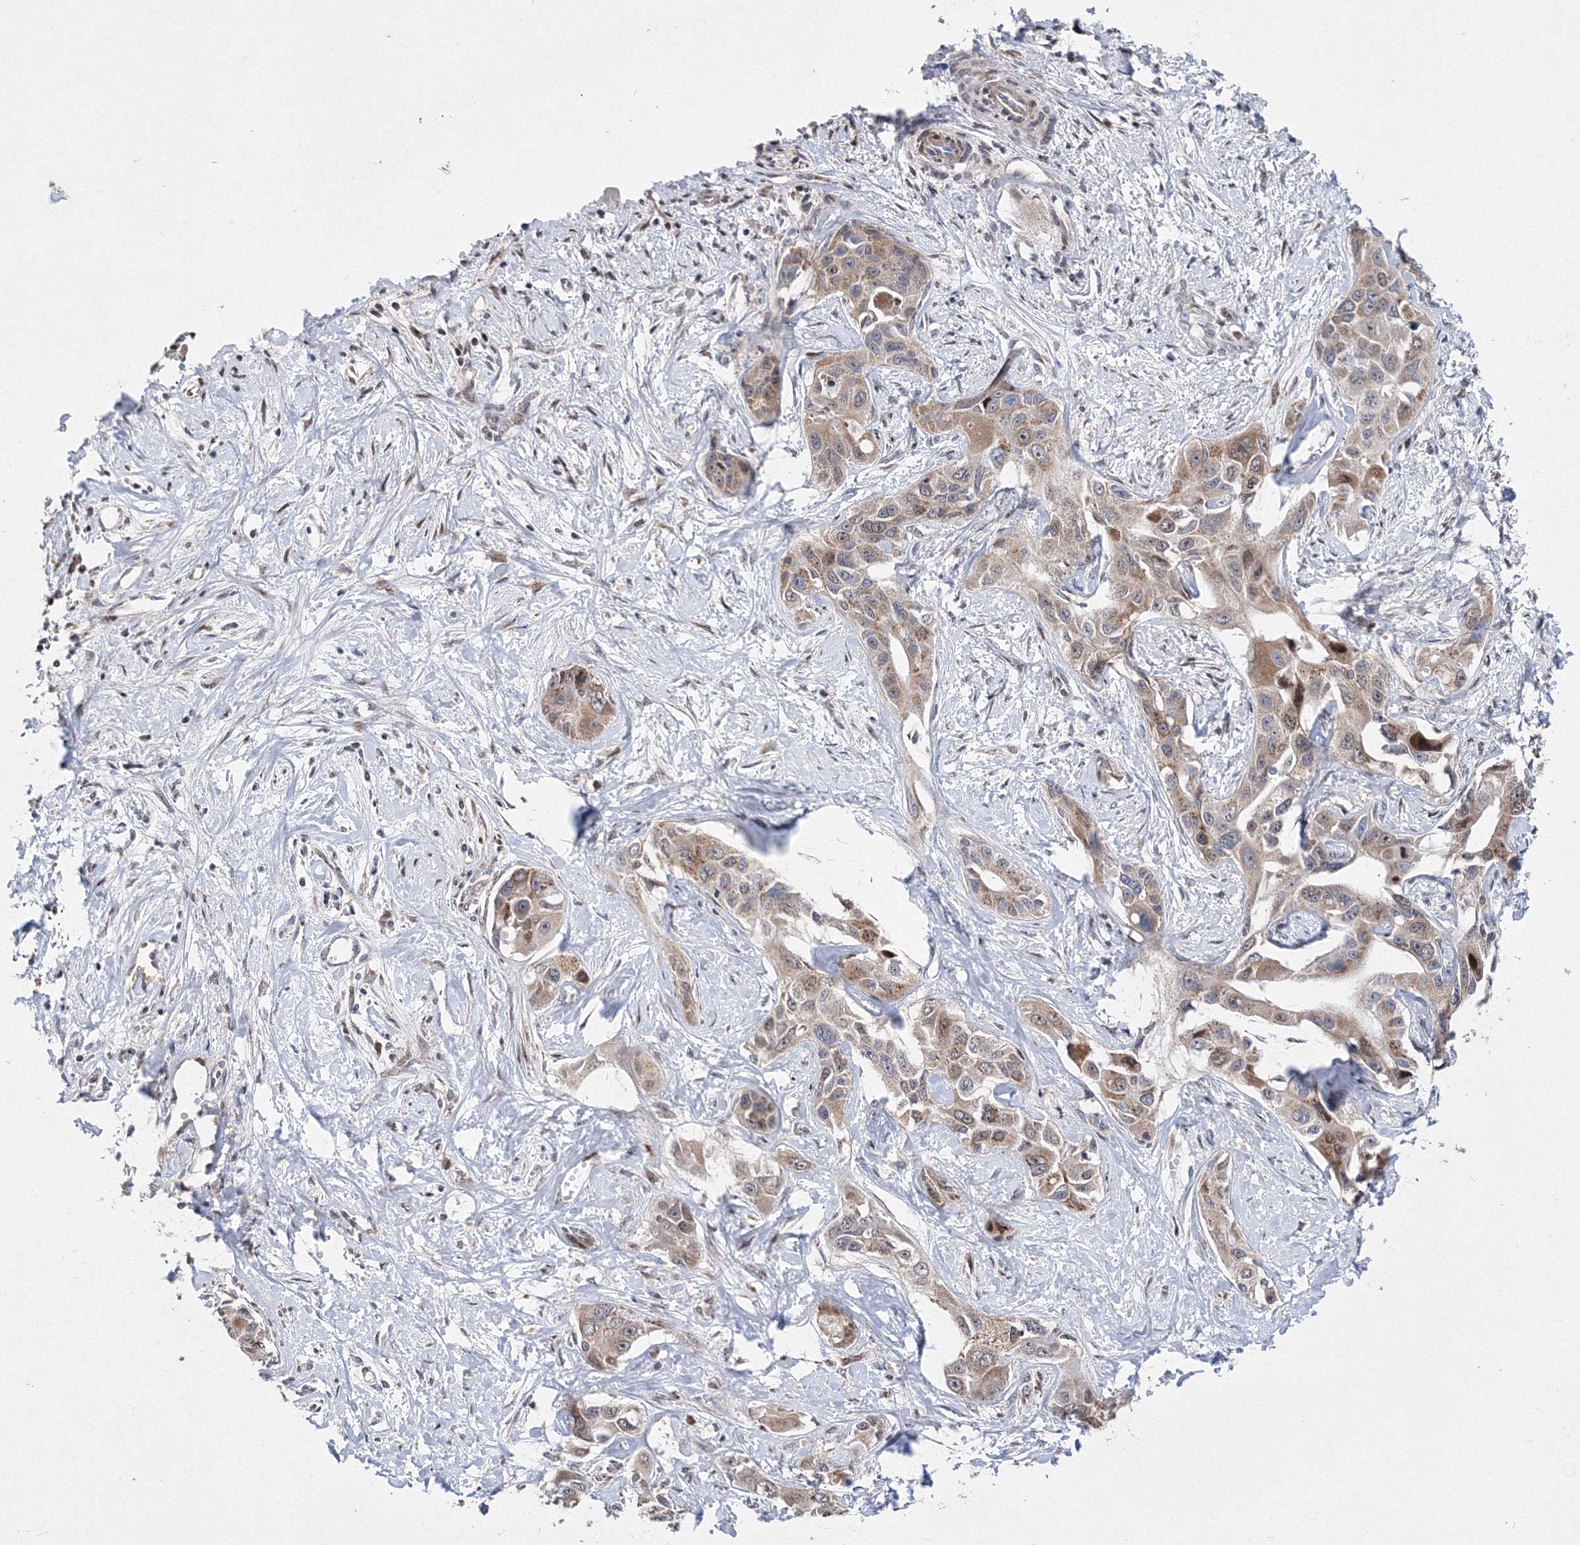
{"staining": {"intensity": "moderate", "quantity": ">75%", "location": "cytoplasmic/membranous"}, "tissue": "liver cancer", "cell_type": "Tumor cells", "image_type": "cancer", "snomed": [{"axis": "morphology", "description": "Cholangiocarcinoma"}, {"axis": "topography", "description": "Liver"}], "caption": "Moderate cytoplasmic/membranous protein positivity is identified in about >75% of tumor cells in cholangiocarcinoma (liver).", "gene": "GPN1", "patient": {"sex": "male", "age": 59}}